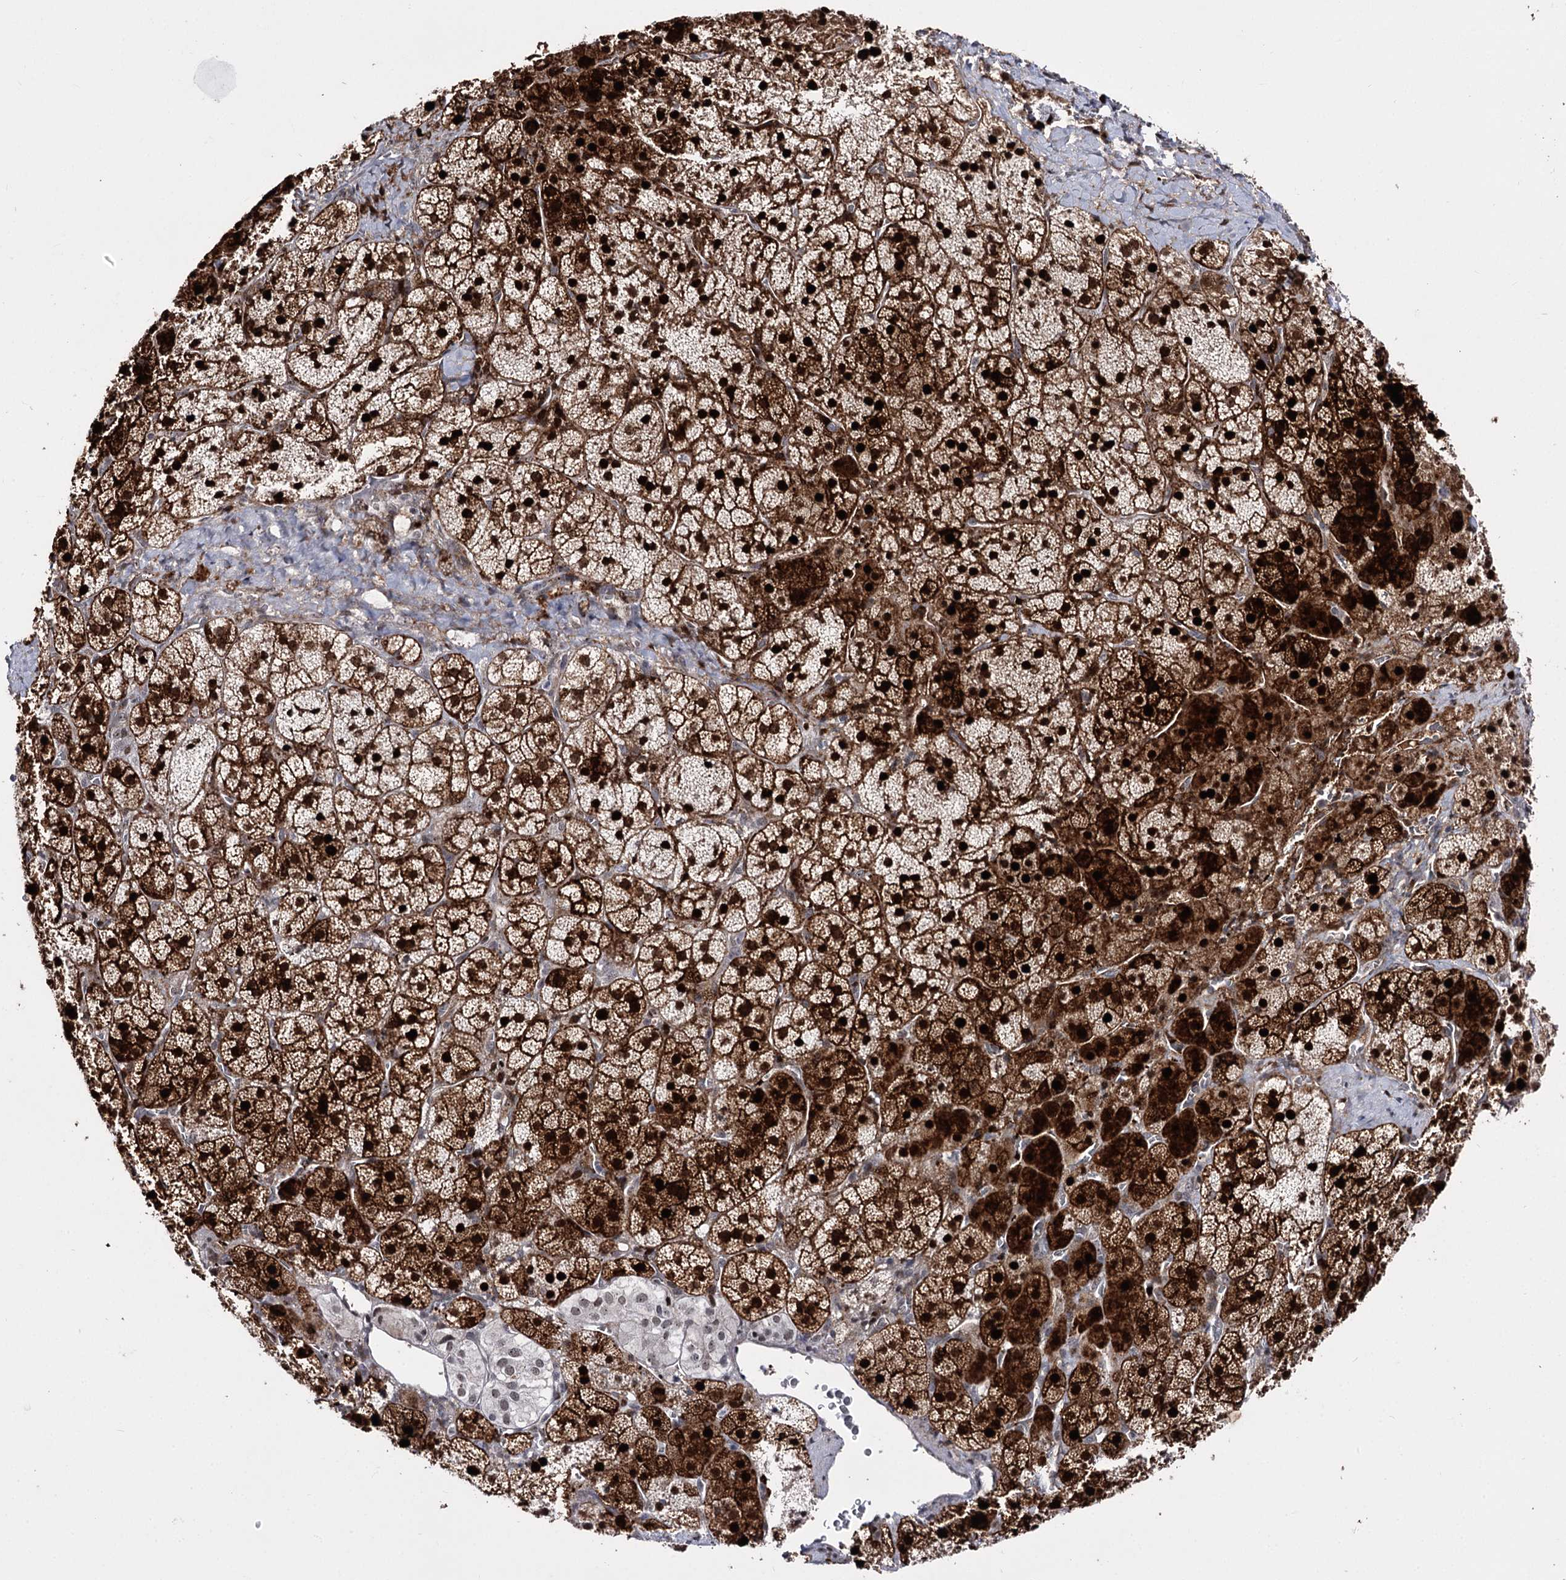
{"staining": {"intensity": "strong", "quantity": ">75%", "location": "cytoplasmic/membranous,nuclear"}, "tissue": "adrenal gland", "cell_type": "Glandular cells", "image_type": "normal", "snomed": [{"axis": "morphology", "description": "Normal tissue, NOS"}, {"axis": "topography", "description": "Adrenal gland"}], "caption": "Strong cytoplasmic/membranous,nuclear protein positivity is appreciated in about >75% of glandular cells in adrenal gland. (Stains: DAB in brown, nuclei in blue, Microscopy: brightfield microscopy at high magnification).", "gene": "STOX1", "patient": {"sex": "female", "age": 44}}